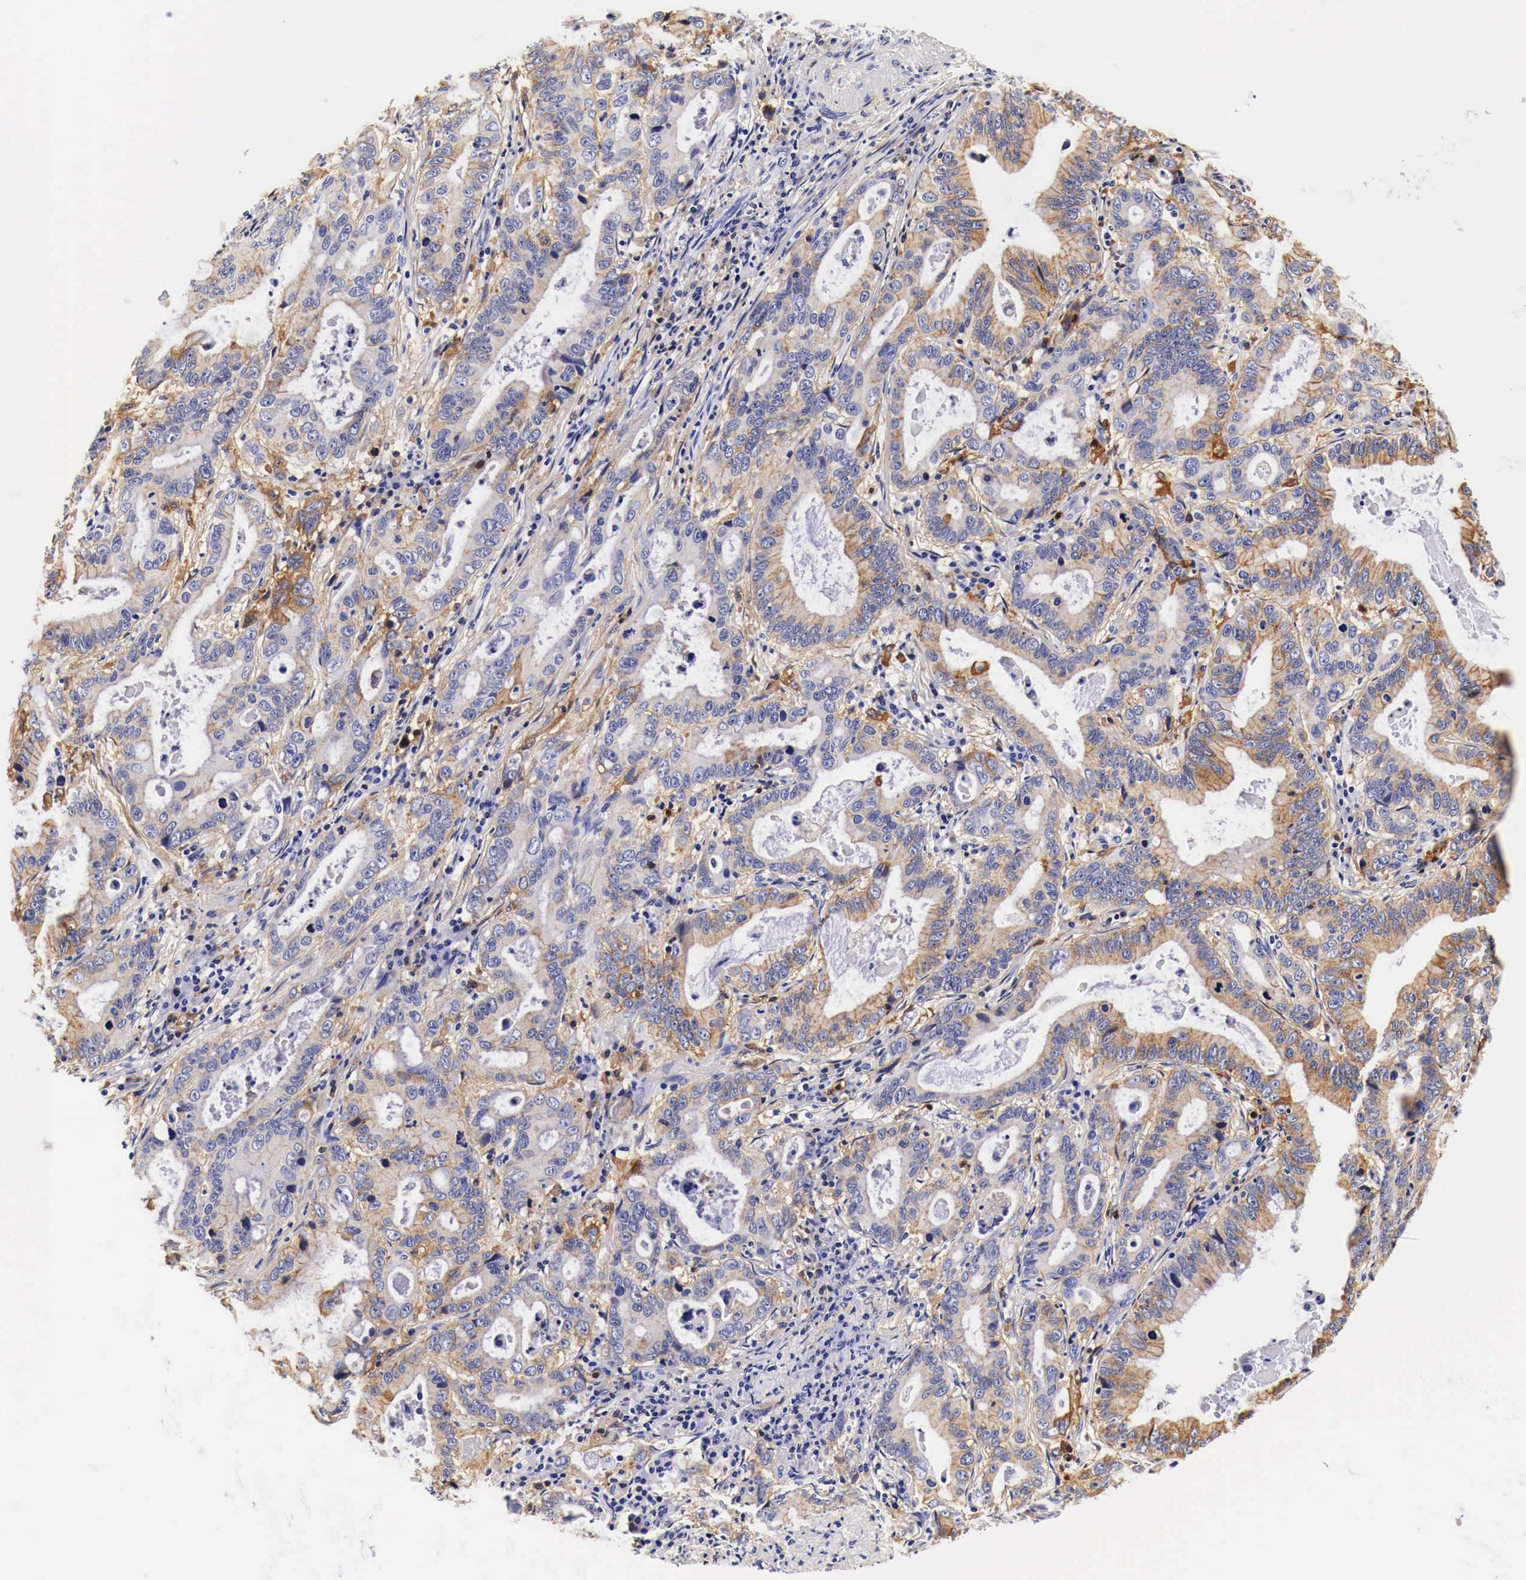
{"staining": {"intensity": "weak", "quantity": "25%-75%", "location": "cytoplasmic/membranous"}, "tissue": "stomach cancer", "cell_type": "Tumor cells", "image_type": "cancer", "snomed": [{"axis": "morphology", "description": "Adenocarcinoma, NOS"}, {"axis": "topography", "description": "Stomach, upper"}], "caption": "Immunohistochemistry (IHC) micrograph of human adenocarcinoma (stomach) stained for a protein (brown), which demonstrates low levels of weak cytoplasmic/membranous positivity in about 25%-75% of tumor cells.", "gene": "EGFR", "patient": {"sex": "male", "age": 63}}